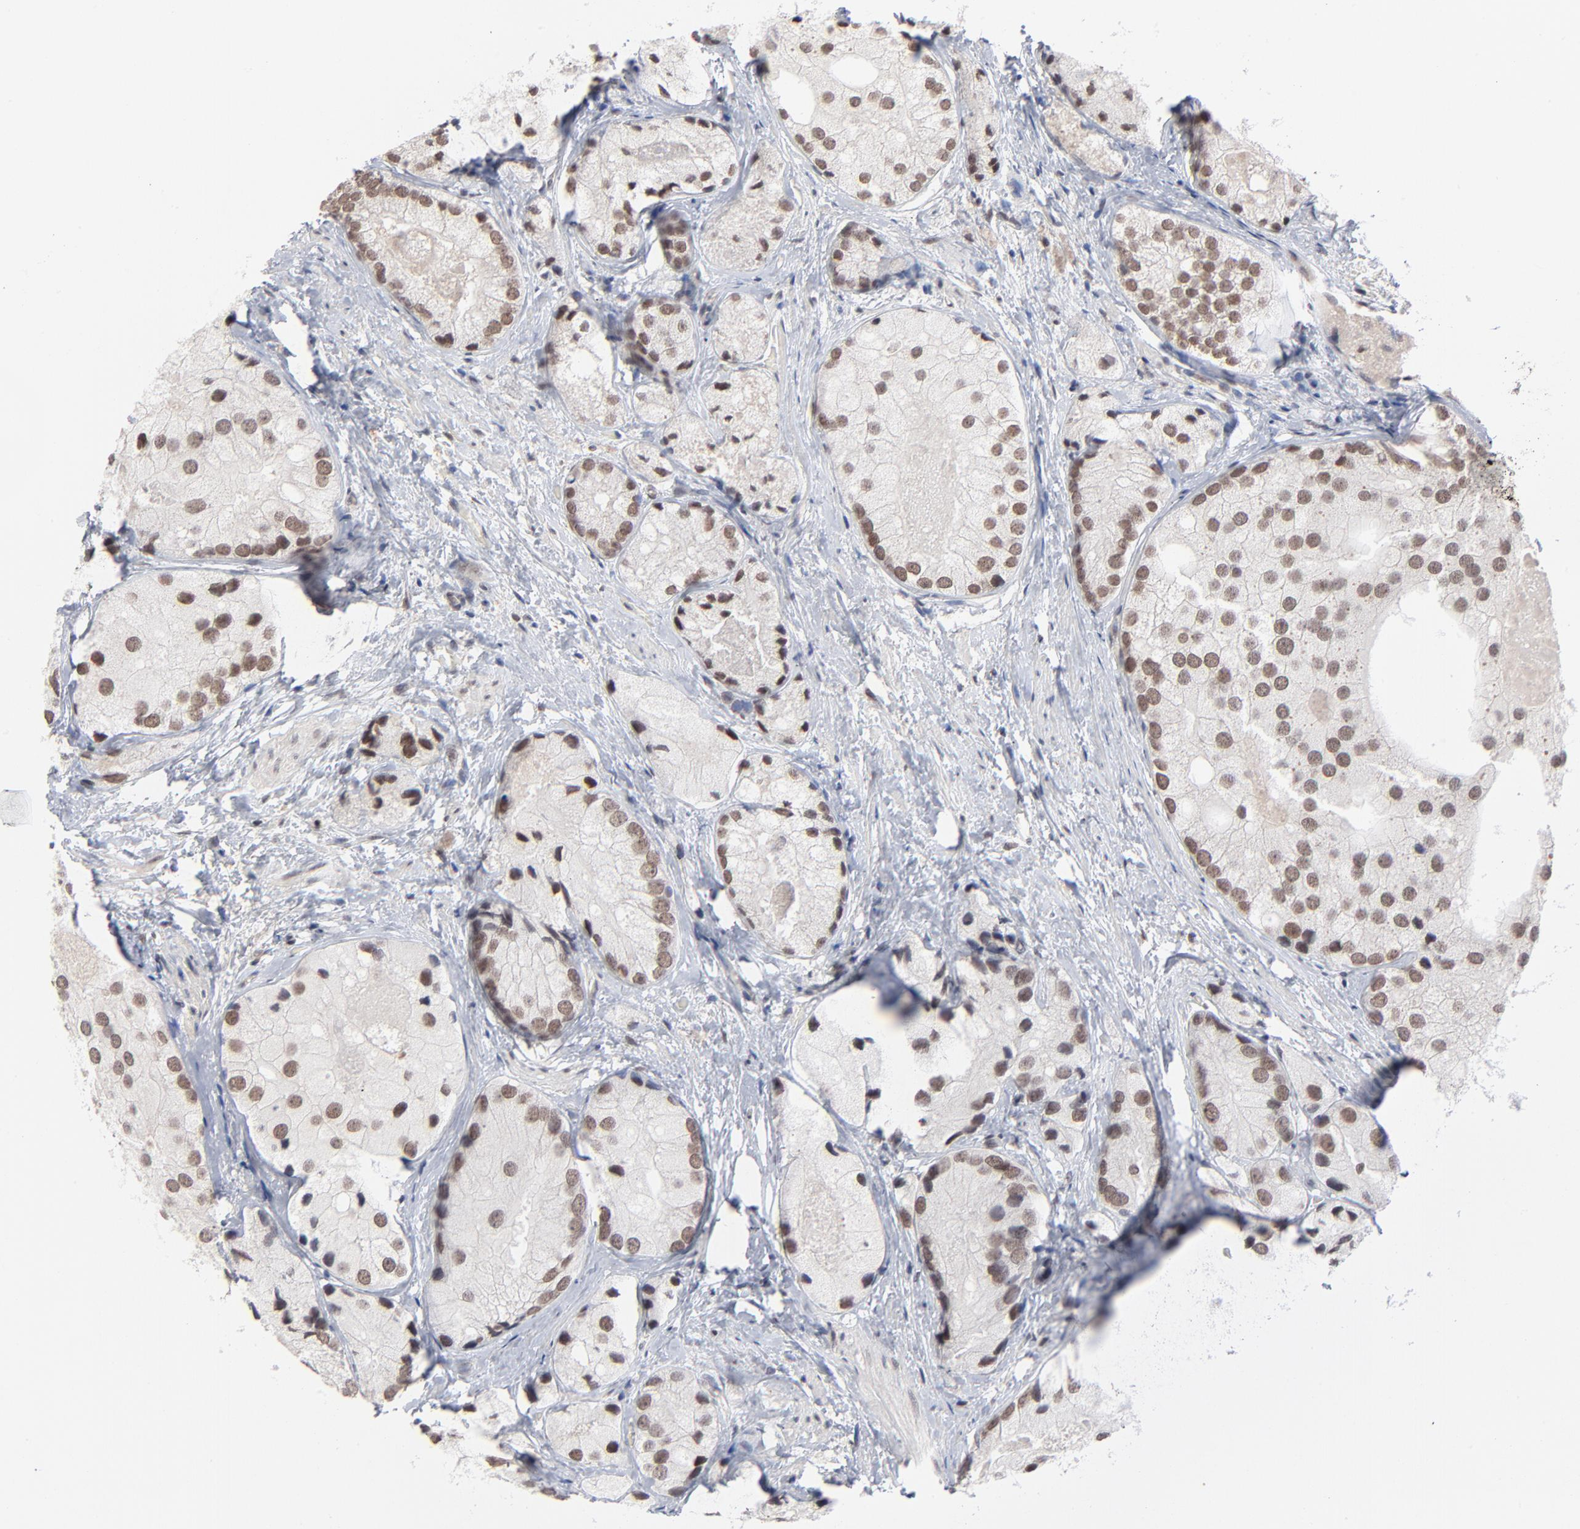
{"staining": {"intensity": "moderate", "quantity": ">75%", "location": "nuclear"}, "tissue": "prostate cancer", "cell_type": "Tumor cells", "image_type": "cancer", "snomed": [{"axis": "morphology", "description": "Adenocarcinoma, Low grade"}, {"axis": "topography", "description": "Prostate"}], "caption": "The image demonstrates staining of prostate cancer, revealing moderate nuclear protein expression (brown color) within tumor cells. The protein is shown in brown color, while the nuclei are stained blue.", "gene": "MBIP", "patient": {"sex": "male", "age": 69}}